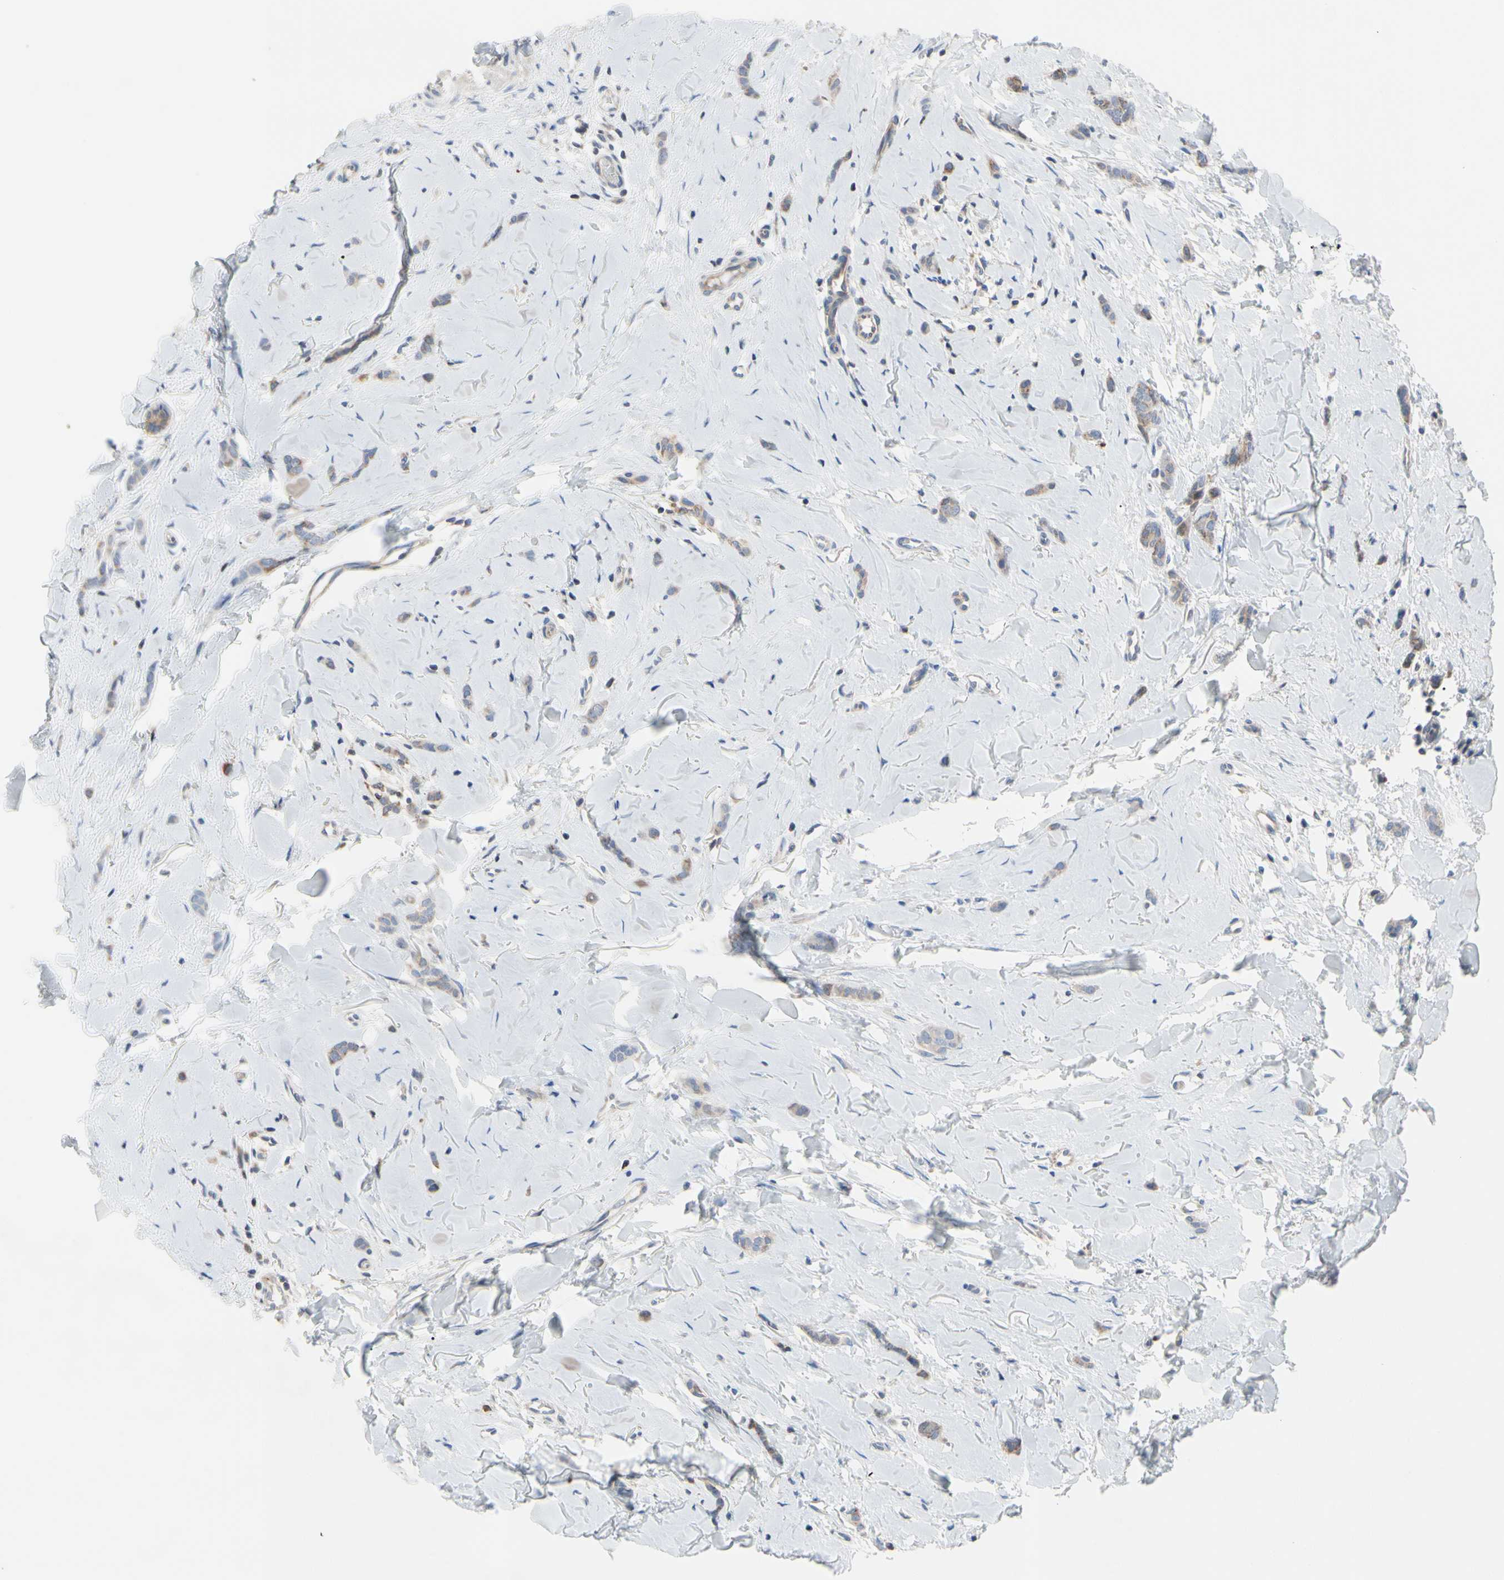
{"staining": {"intensity": "weak", "quantity": "25%-75%", "location": "cytoplasmic/membranous"}, "tissue": "breast cancer", "cell_type": "Tumor cells", "image_type": "cancer", "snomed": [{"axis": "morphology", "description": "Lobular carcinoma"}, {"axis": "topography", "description": "Skin"}, {"axis": "topography", "description": "Breast"}], "caption": "This is an image of immunohistochemistry staining of breast lobular carcinoma, which shows weak positivity in the cytoplasmic/membranous of tumor cells.", "gene": "MCL1", "patient": {"sex": "female", "age": 46}}